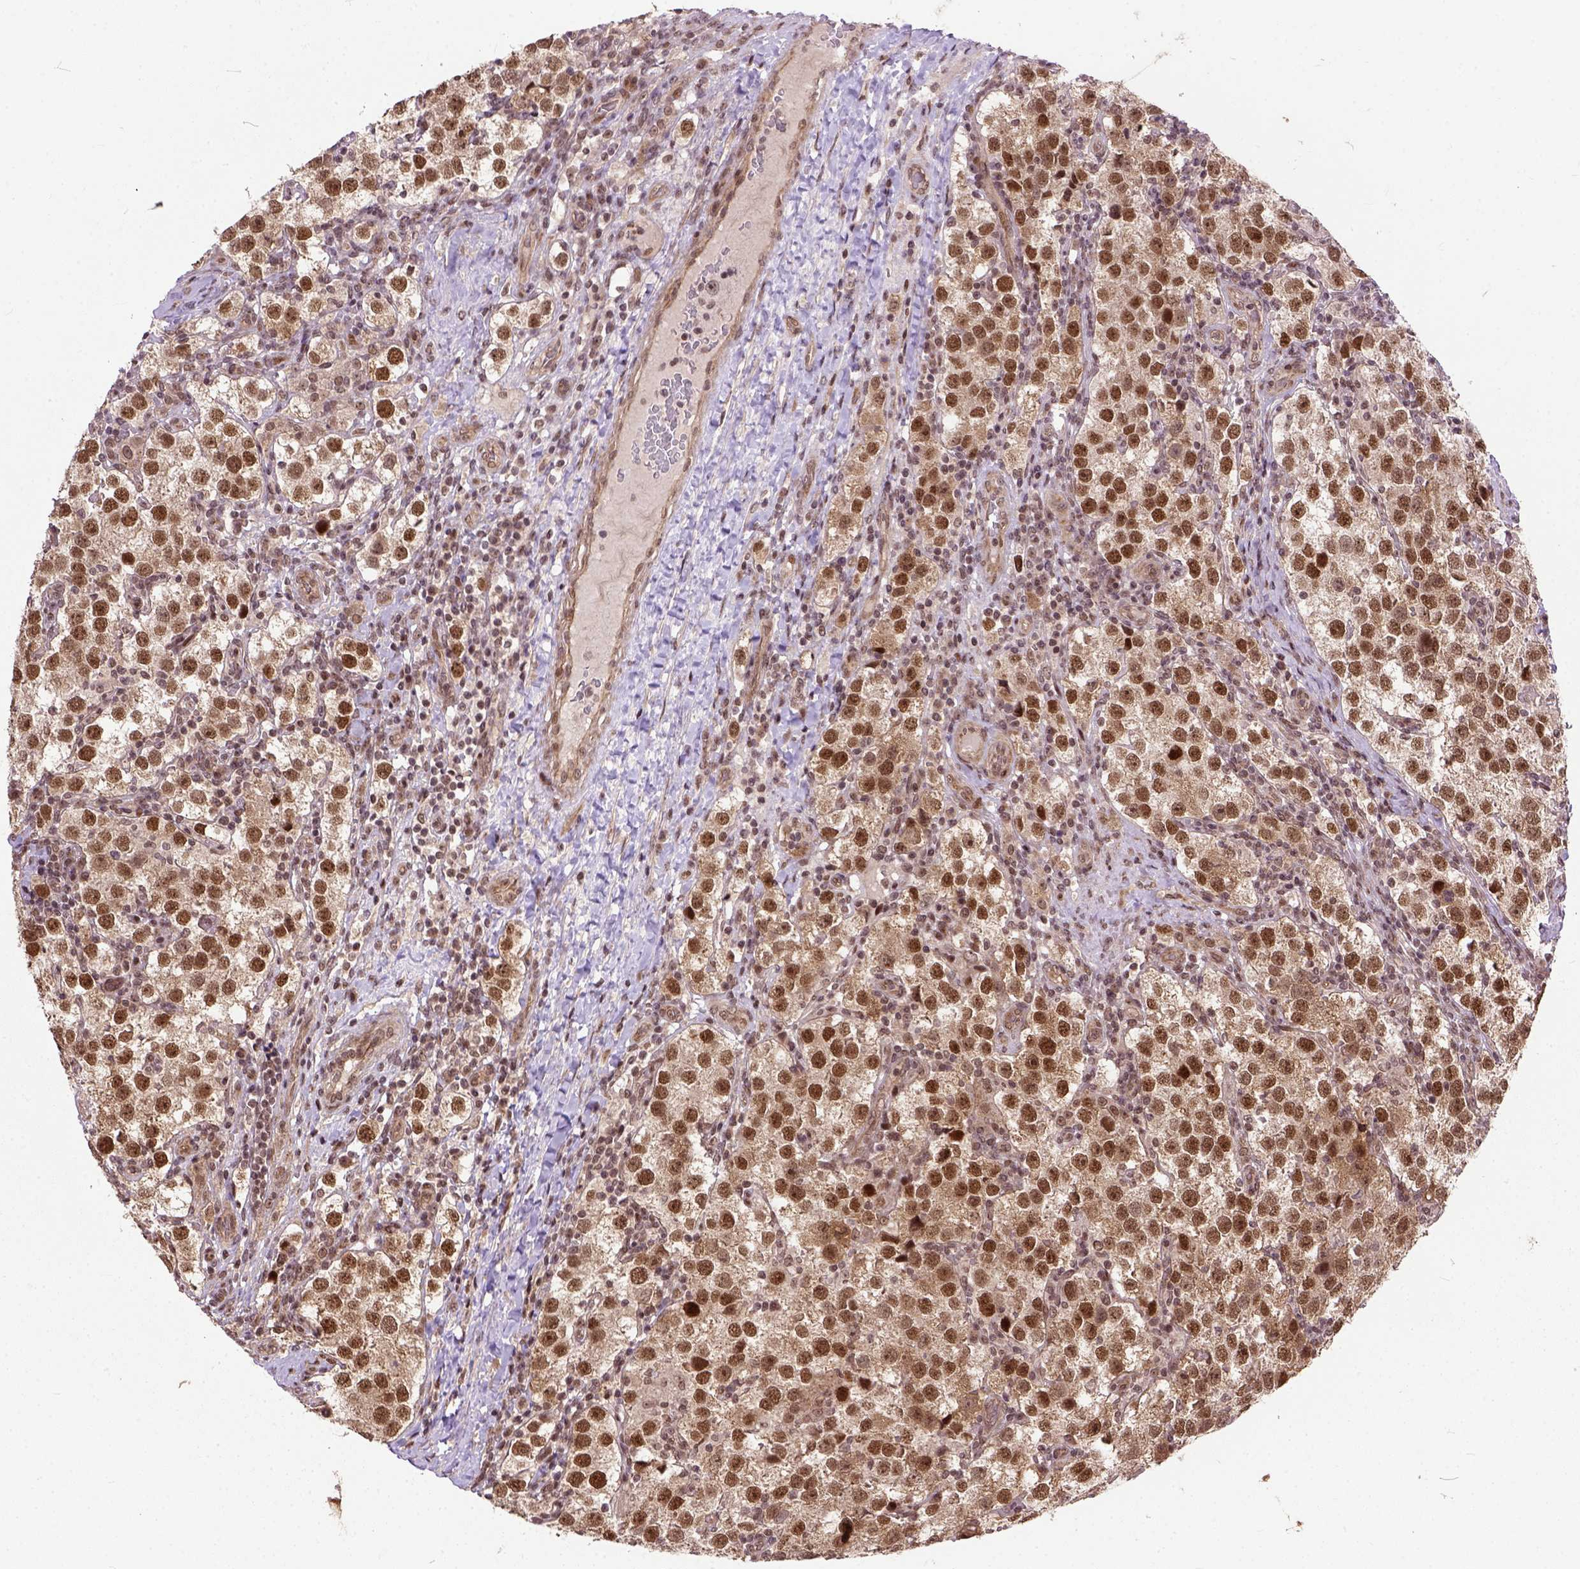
{"staining": {"intensity": "strong", "quantity": ">75%", "location": "nuclear"}, "tissue": "testis cancer", "cell_type": "Tumor cells", "image_type": "cancer", "snomed": [{"axis": "morphology", "description": "Seminoma, NOS"}, {"axis": "topography", "description": "Testis"}], "caption": "Strong nuclear protein expression is present in about >75% of tumor cells in testis cancer. (Stains: DAB in brown, nuclei in blue, Microscopy: brightfield microscopy at high magnification).", "gene": "ZNF630", "patient": {"sex": "male", "age": 37}}